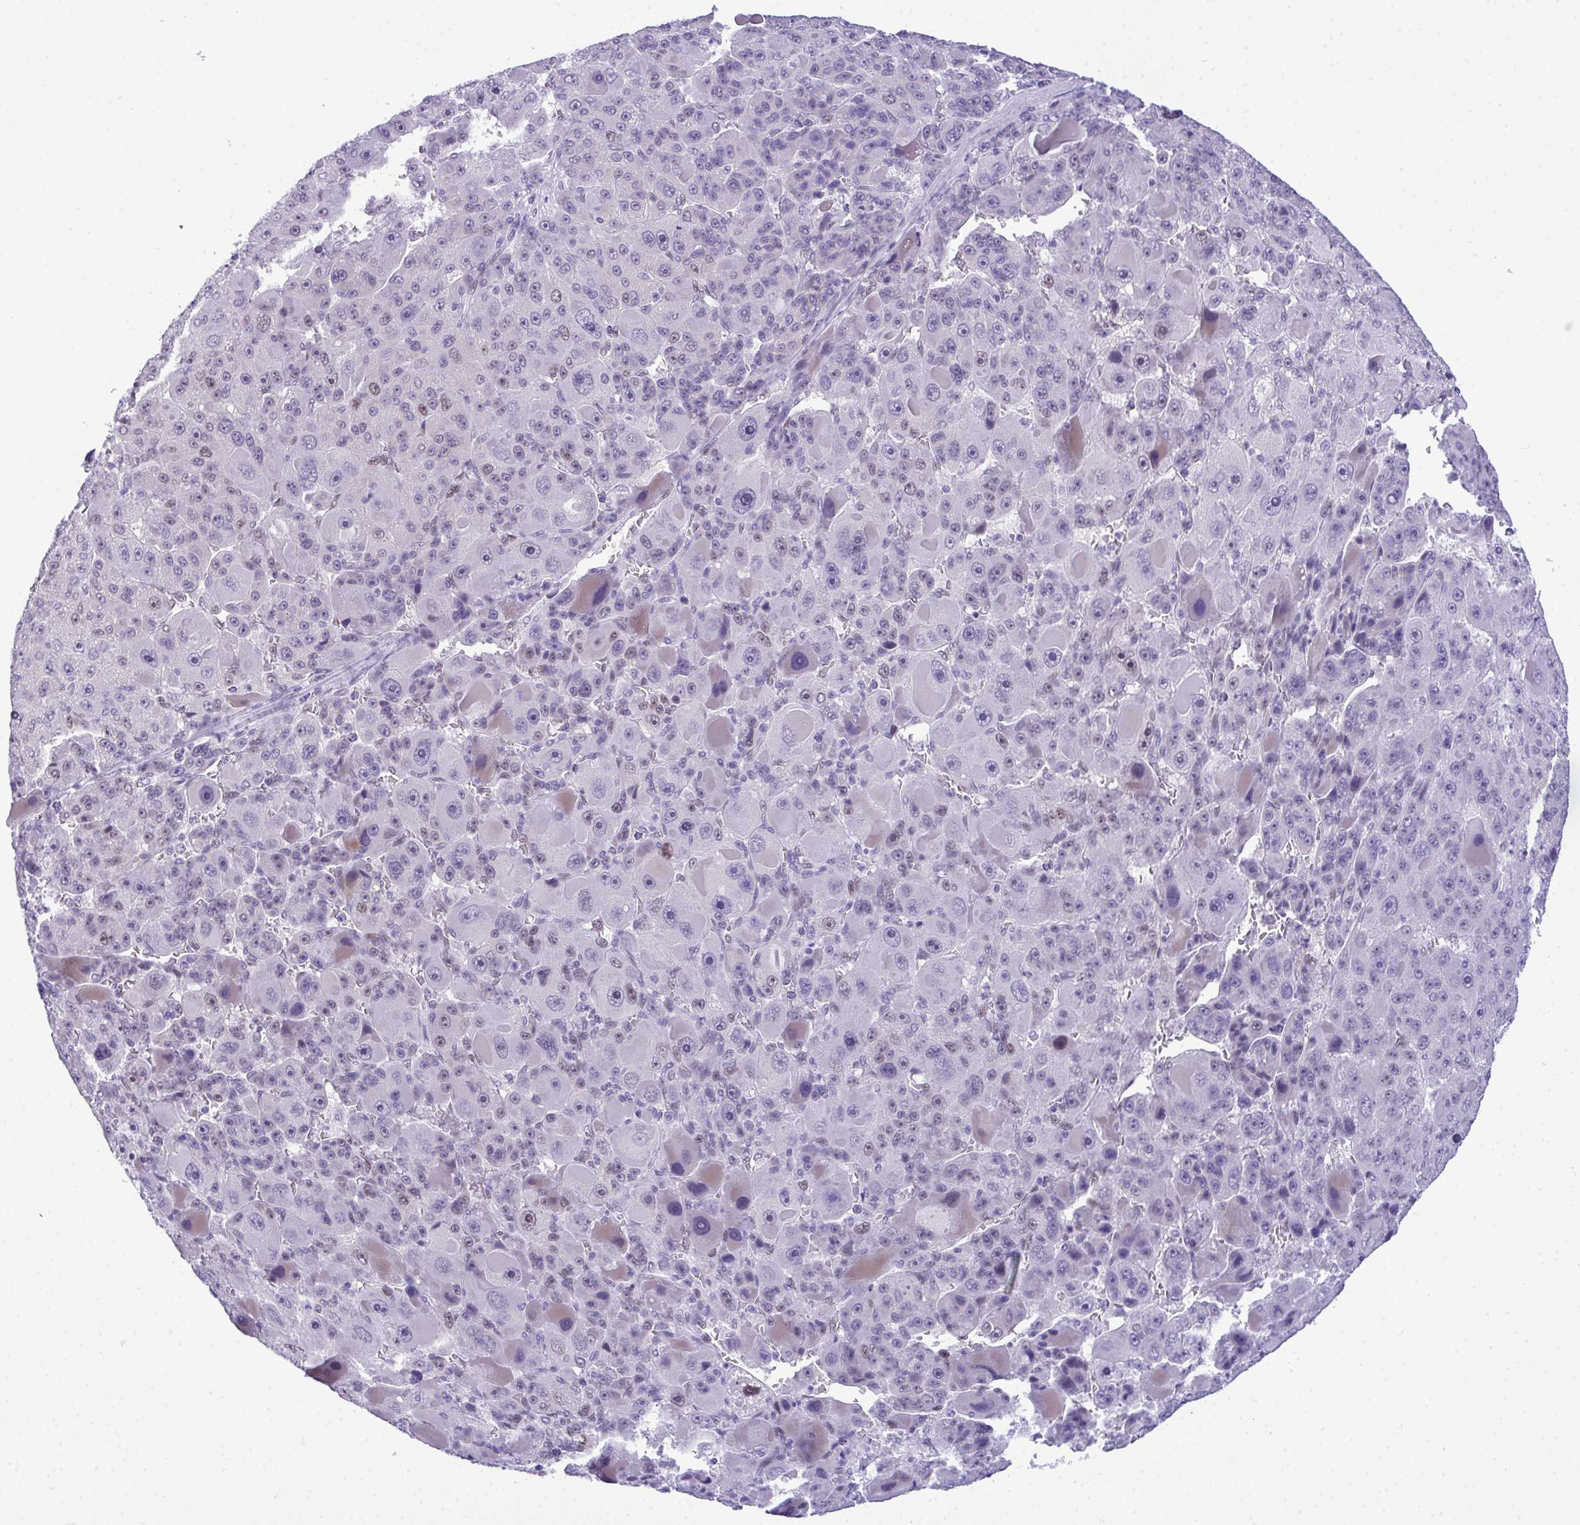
{"staining": {"intensity": "negative", "quantity": "none", "location": "none"}, "tissue": "liver cancer", "cell_type": "Tumor cells", "image_type": "cancer", "snomed": [{"axis": "morphology", "description": "Carcinoma, Hepatocellular, NOS"}, {"axis": "topography", "description": "Liver"}], "caption": "This is an immunohistochemistry micrograph of human hepatocellular carcinoma (liver). There is no expression in tumor cells.", "gene": "TEAD4", "patient": {"sex": "male", "age": 76}}